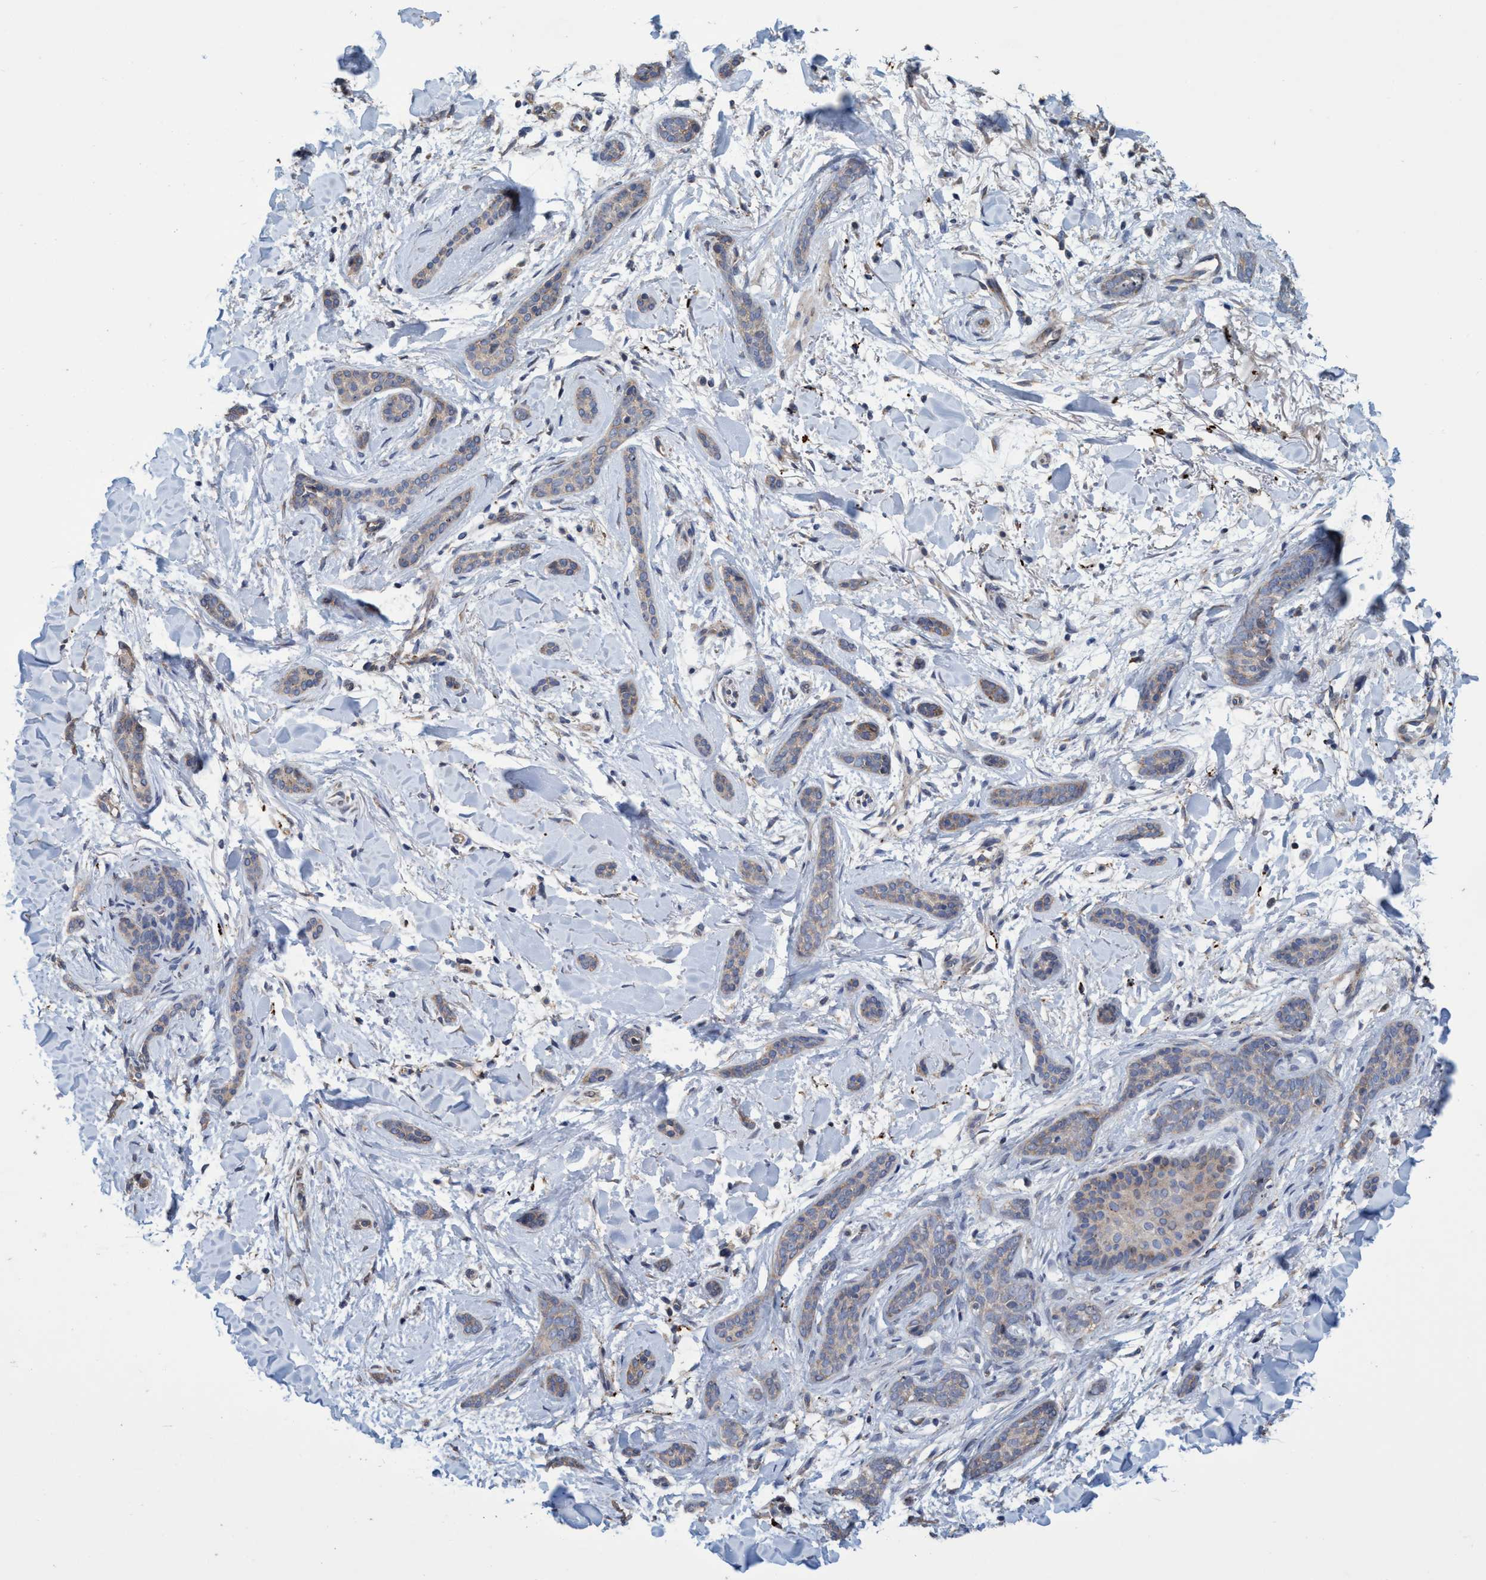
{"staining": {"intensity": "weak", "quantity": ">75%", "location": "cytoplasmic/membranous"}, "tissue": "skin cancer", "cell_type": "Tumor cells", "image_type": "cancer", "snomed": [{"axis": "morphology", "description": "Basal cell carcinoma"}, {"axis": "morphology", "description": "Adnexal tumor, benign"}, {"axis": "topography", "description": "Skin"}], "caption": "The image demonstrates a brown stain indicating the presence of a protein in the cytoplasmic/membranous of tumor cells in skin cancer.", "gene": "BBS9", "patient": {"sex": "female", "age": 42}}